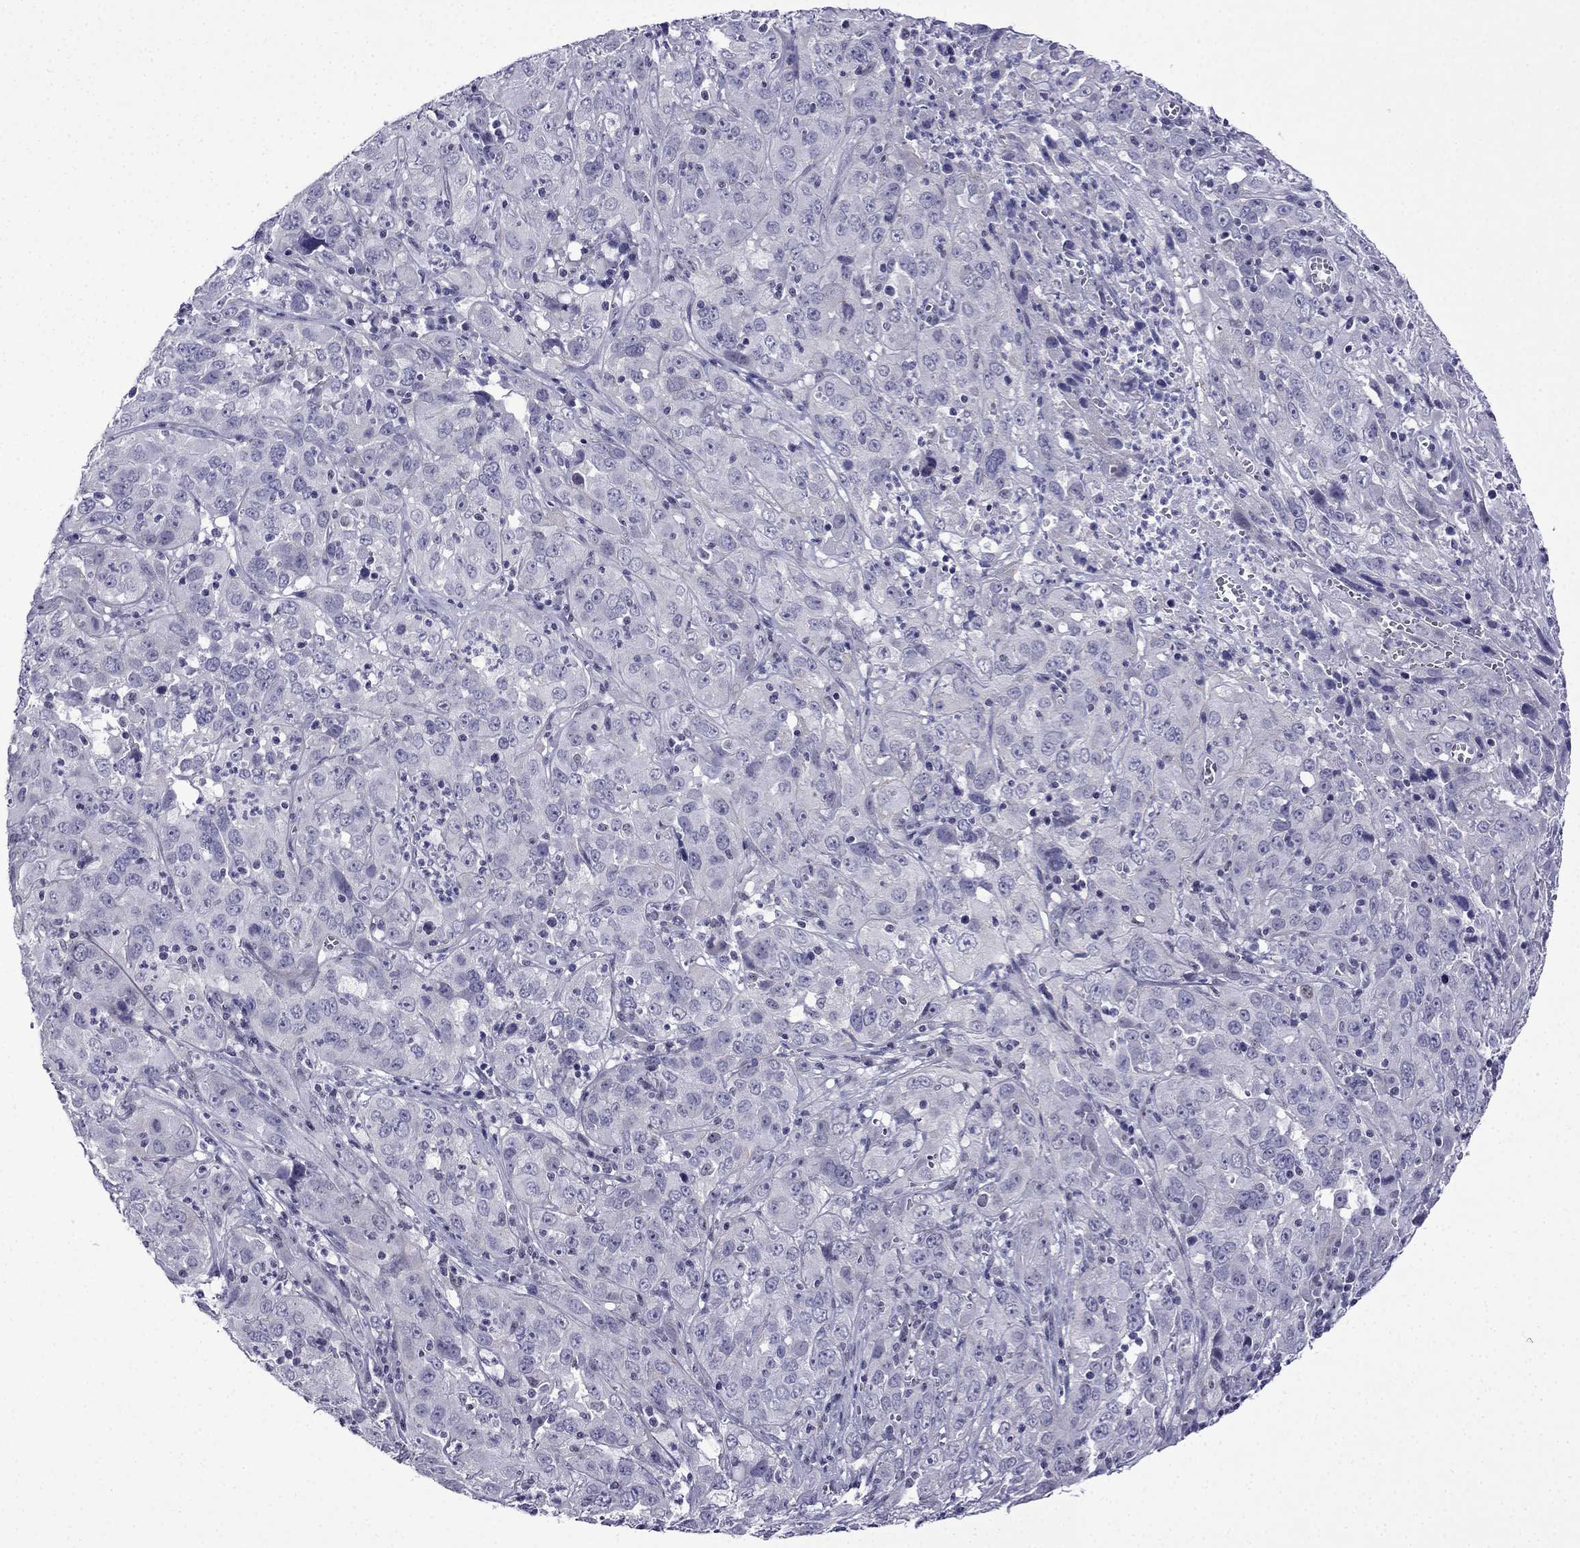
{"staining": {"intensity": "negative", "quantity": "none", "location": "none"}, "tissue": "cervical cancer", "cell_type": "Tumor cells", "image_type": "cancer", "snomed": [{"axis": "morphology", "description": "Squamous cell carcinoma, NOS"}, {"axis": "topography", "description": "Cervix"}], "caption": "There is no significant positivity in tumor cells of cervical squamous cell carcinoma.", "gene": "POM121L12", "patient": {"sex": "female", "age": 32}}